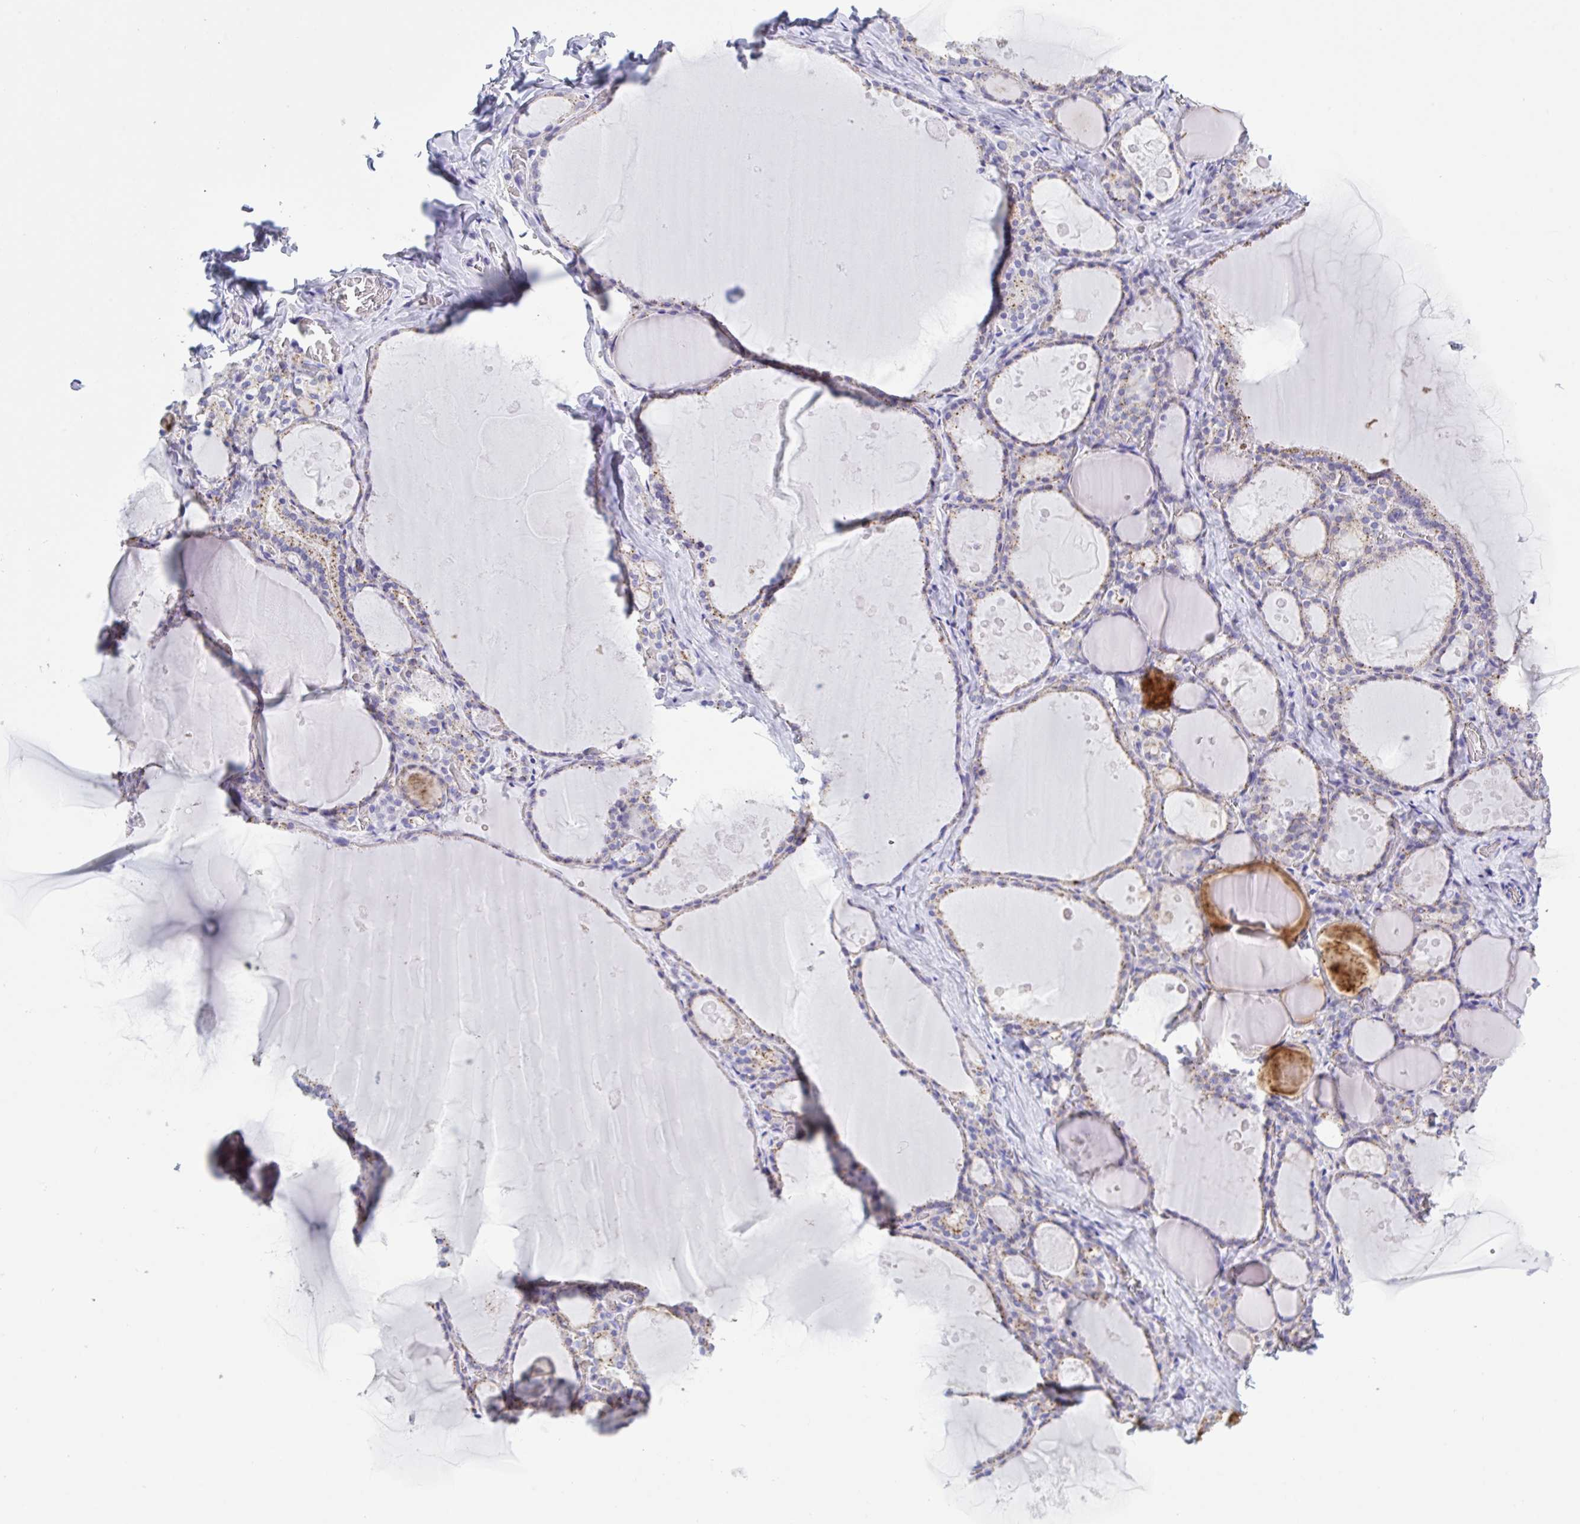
{"staining": {"intensity": "weak", "quantity": "25%-75%", "location": "cytoplasmic/membranous"}, "tissue": "thyroid gland", "cell_type": "Glandular cells", "image_type": "normal", "snomed": [{"axis": "morphology", "description": "Normal tissue, NOS"}, {"axis": "topography", "description": "Thyroid gland"}], "caption": "Unremarkable thyroid gland was stained to show a protein in brown. There is low levels of weak cytoplasmic/membranous staining in about 25%-75% of glandular cells. The staining was performed using DAB (3,3'-diaminobenzidine) to visualize the protein expression in brown, while the nuclei were stained in blue with hematoxylin (Magnification: 20x).", "gene": "CHMP5", "patient": {"sex": "male", "age": 56}}